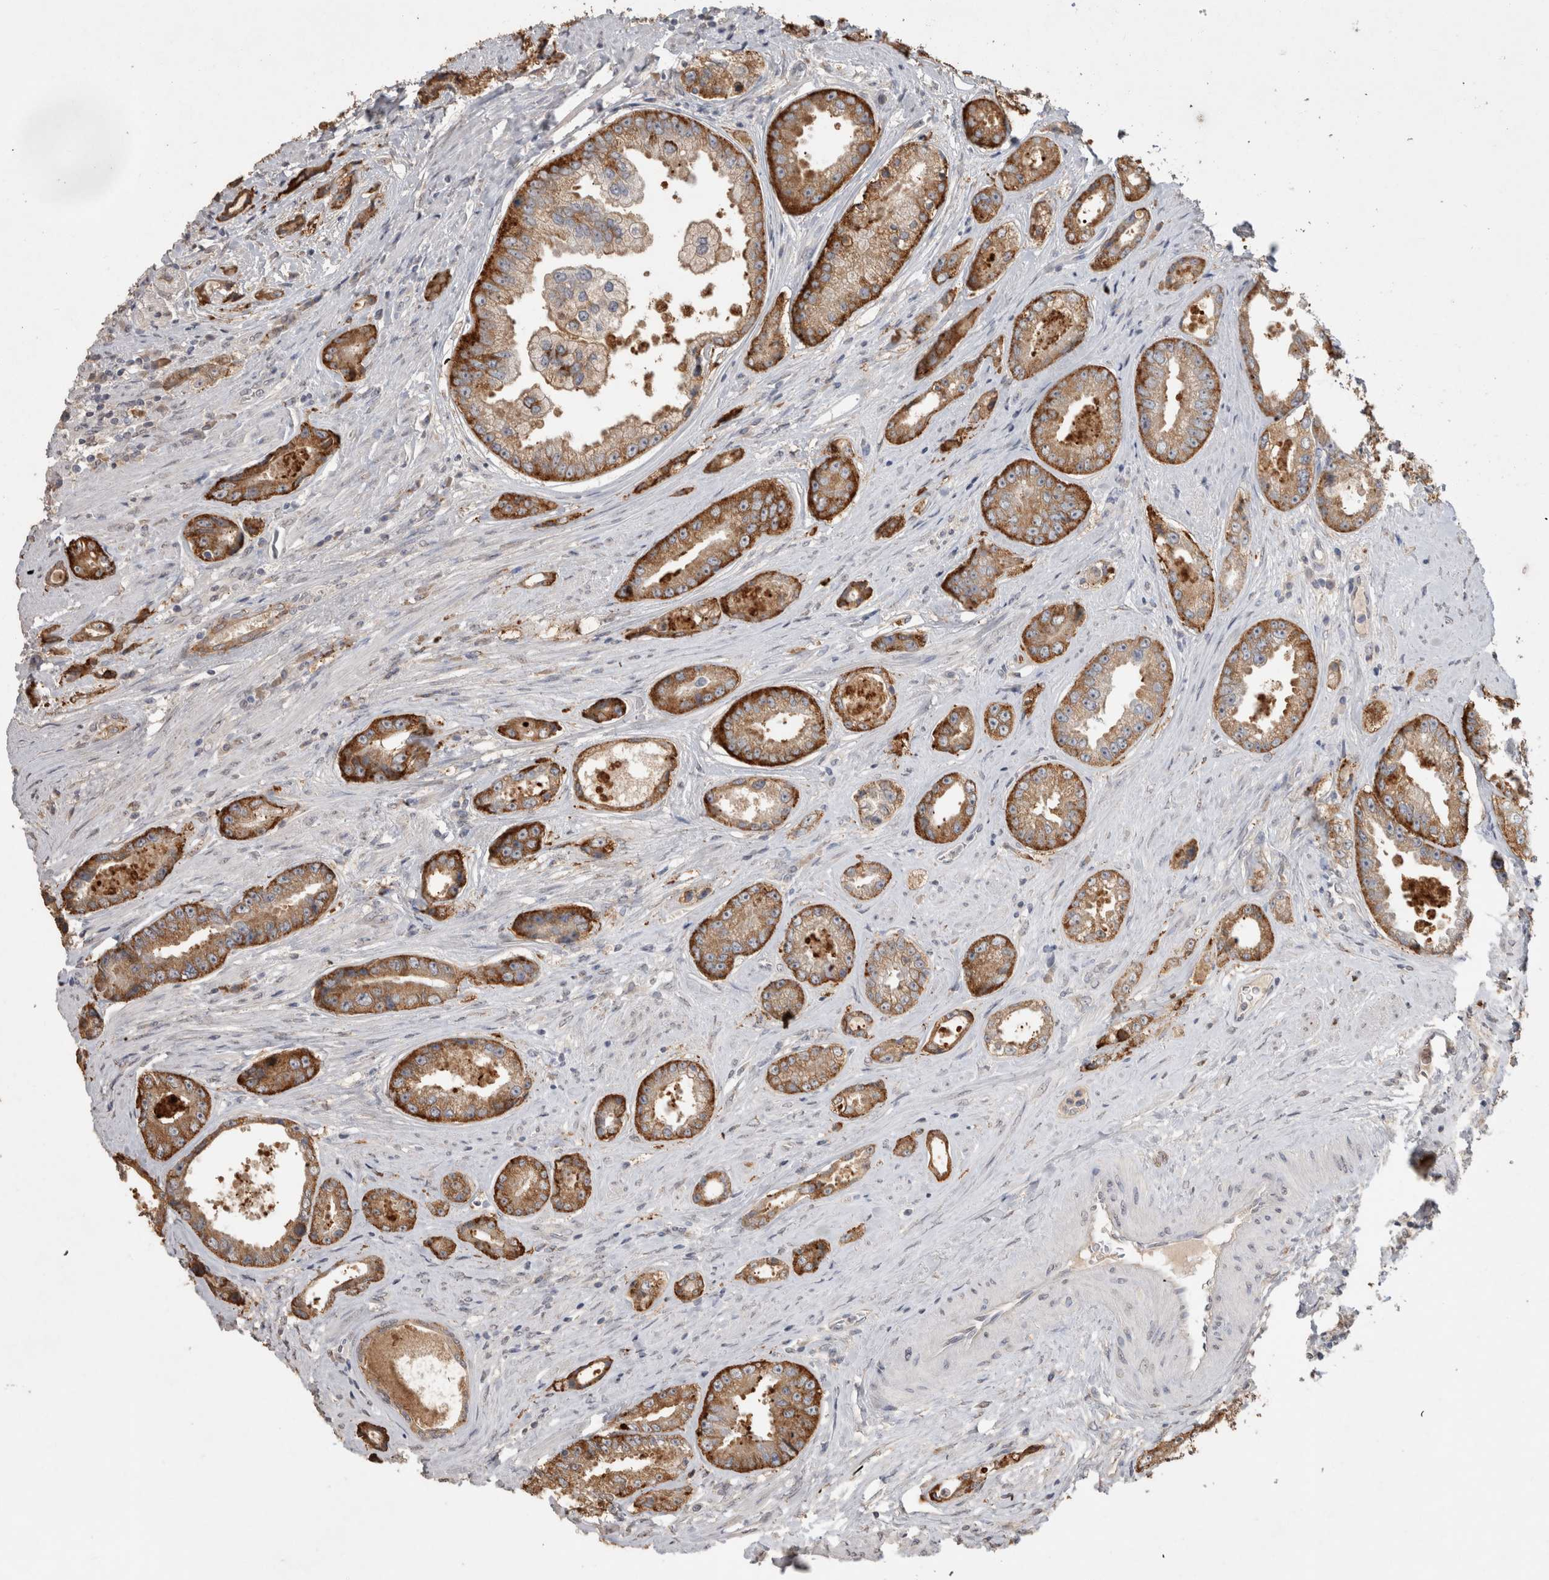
{"staining": {"intensity": "strong", "quantity": ">75%", "location": "cytoplasmic/membranous"}, "tissue": "prostate cancer", "cell_type": "Tumor cells", "image_type": "cancer", "snomed": [{"axis": "morphology", "description": "Adenocarcinoma, High grade"}, {"axis": "topography", "description": "Prostate"}], "caption": "Protein staining of prostate cancer tissue exhibits strong cytoplasmic/membranous expression in about >75% of tumor cells.", "gene": "NAALADL2", "patient": {"sex": "male", "age": 61}}